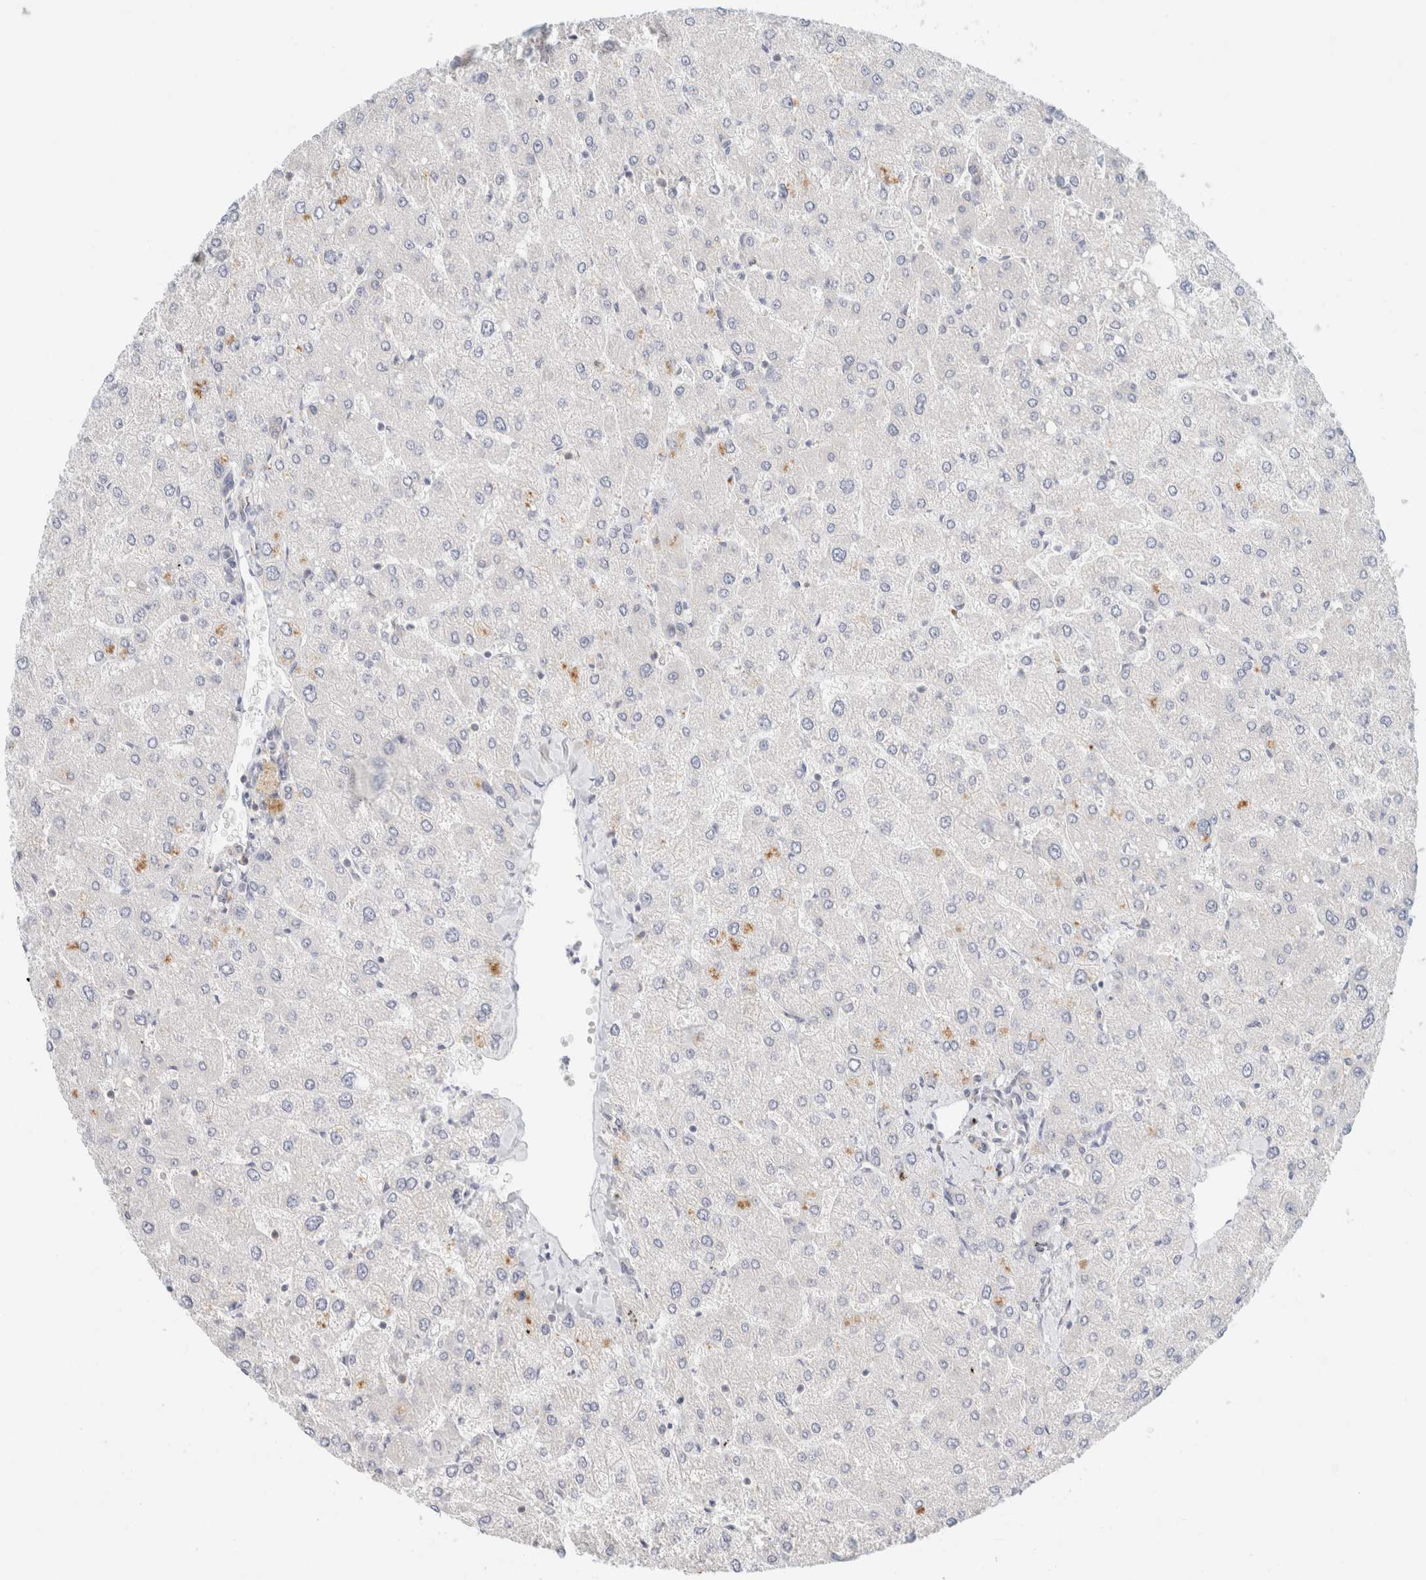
{"staining": {"intensity": "weak", "quantity": "<25%", "location": "cytoplasmic/membranous"}, "tissue": "liver", "cell_type": "Cholangiocytes", "image_type": "normal", "snomed": [{"axis": "morphology", "description": "Normal tissue, NOS"}, {"axis": "topography", "description": "Liver"}], "caption": "IHC micrograph of unremarkable liver: liver stained with DAB displays no significant protein expression in cholangiocytes. (DAB (3,3'-diaminobenzidine) immunohistochemistry (IHC) with hematoxylin counter stain).", "gene": "SH3GLB2", "patient": {"sex": "male", "age": 55}}